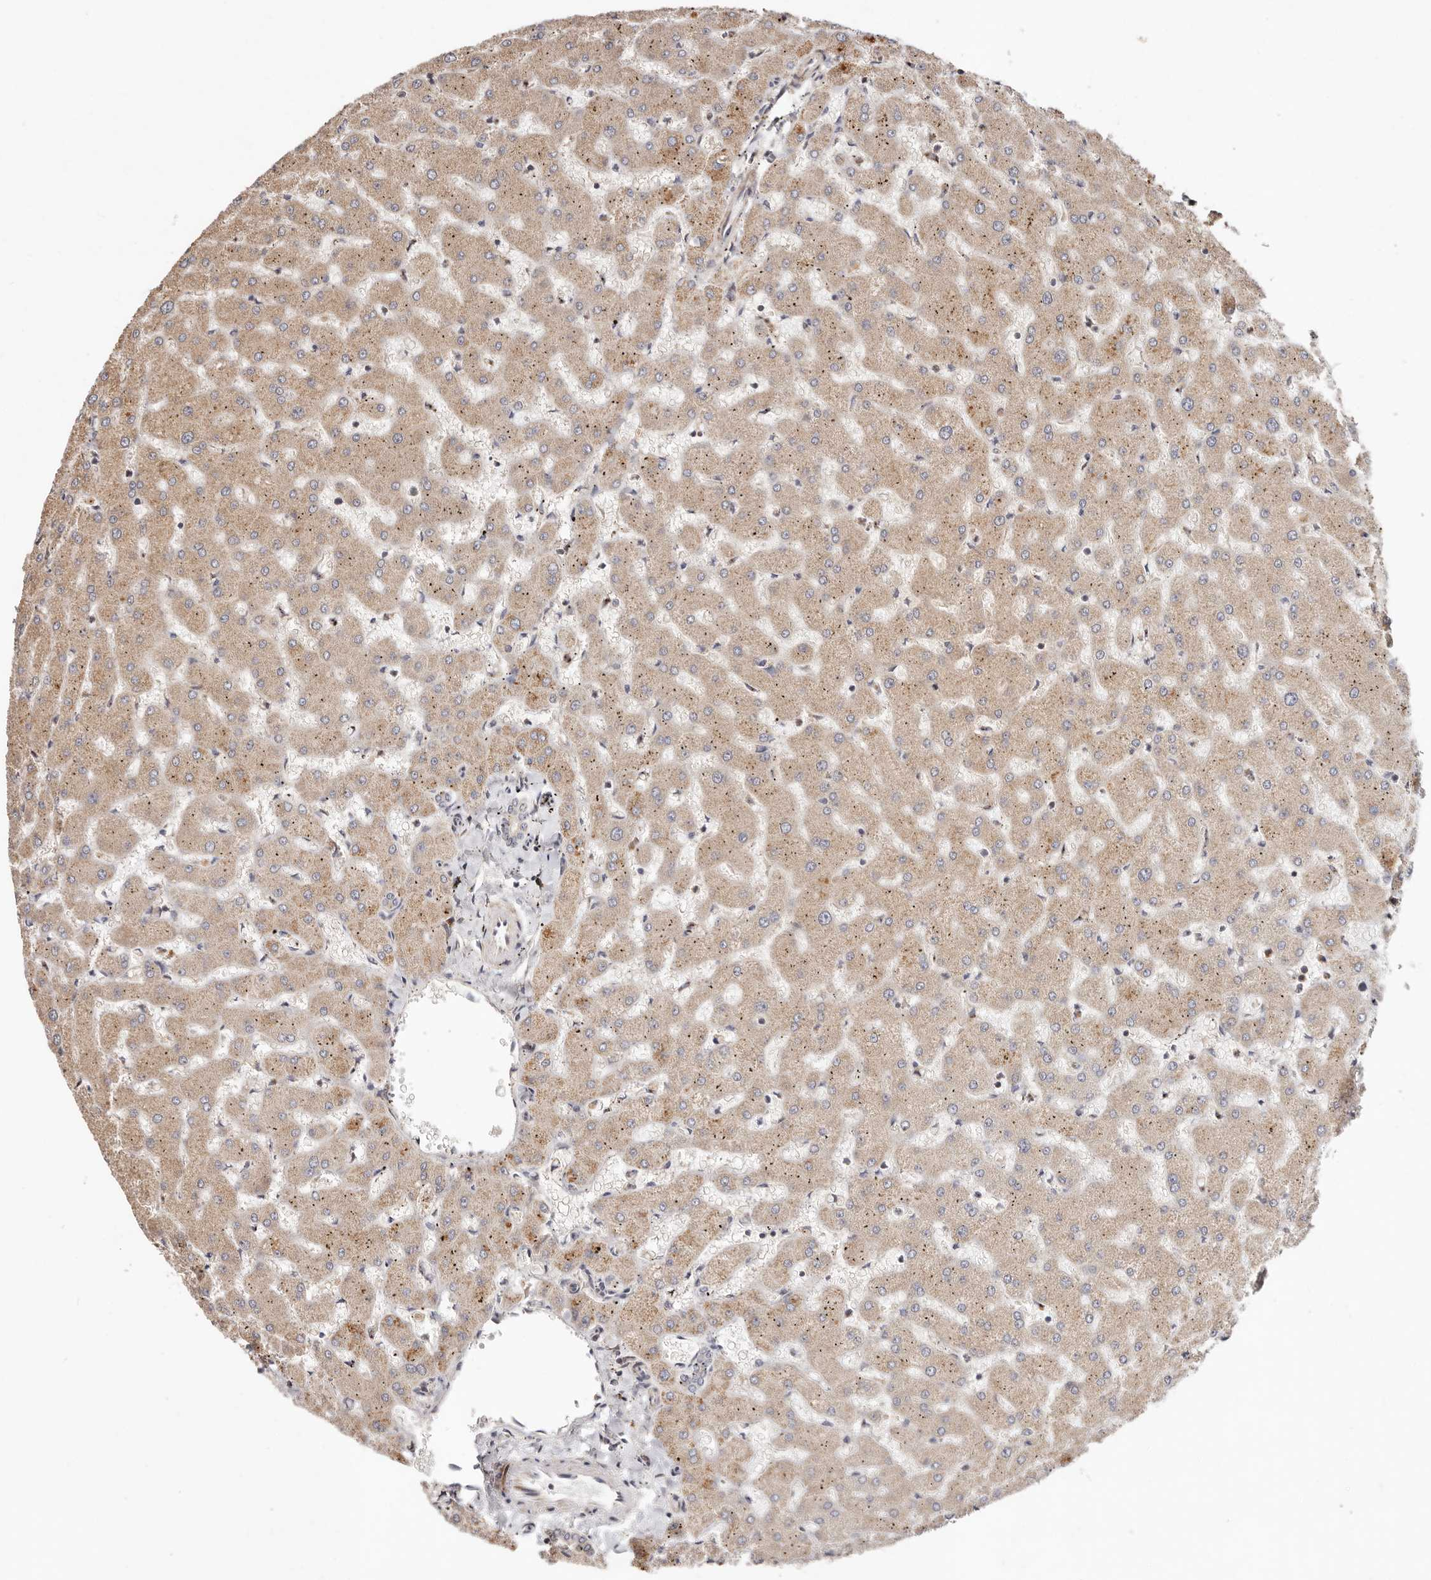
{"staining": {"intensity": "negative", "quantity": "none", "location": "none"}, "tissue": "liver", "cell_type": "Cholangiocytes", "image_type": "normal", "snomed": [{"axis": "morphology", "description": "Normal tissue, NOS"}, {"axis": "topography", "description": "Liver"}], "caption": "The image reveals no significant staining in cholangiocytes of liver. (Brightfield microscopy of DAB immunohistochemistry at high magnification).", "gene": "USP33", "patient": {"sex": "female", "age": 63}}